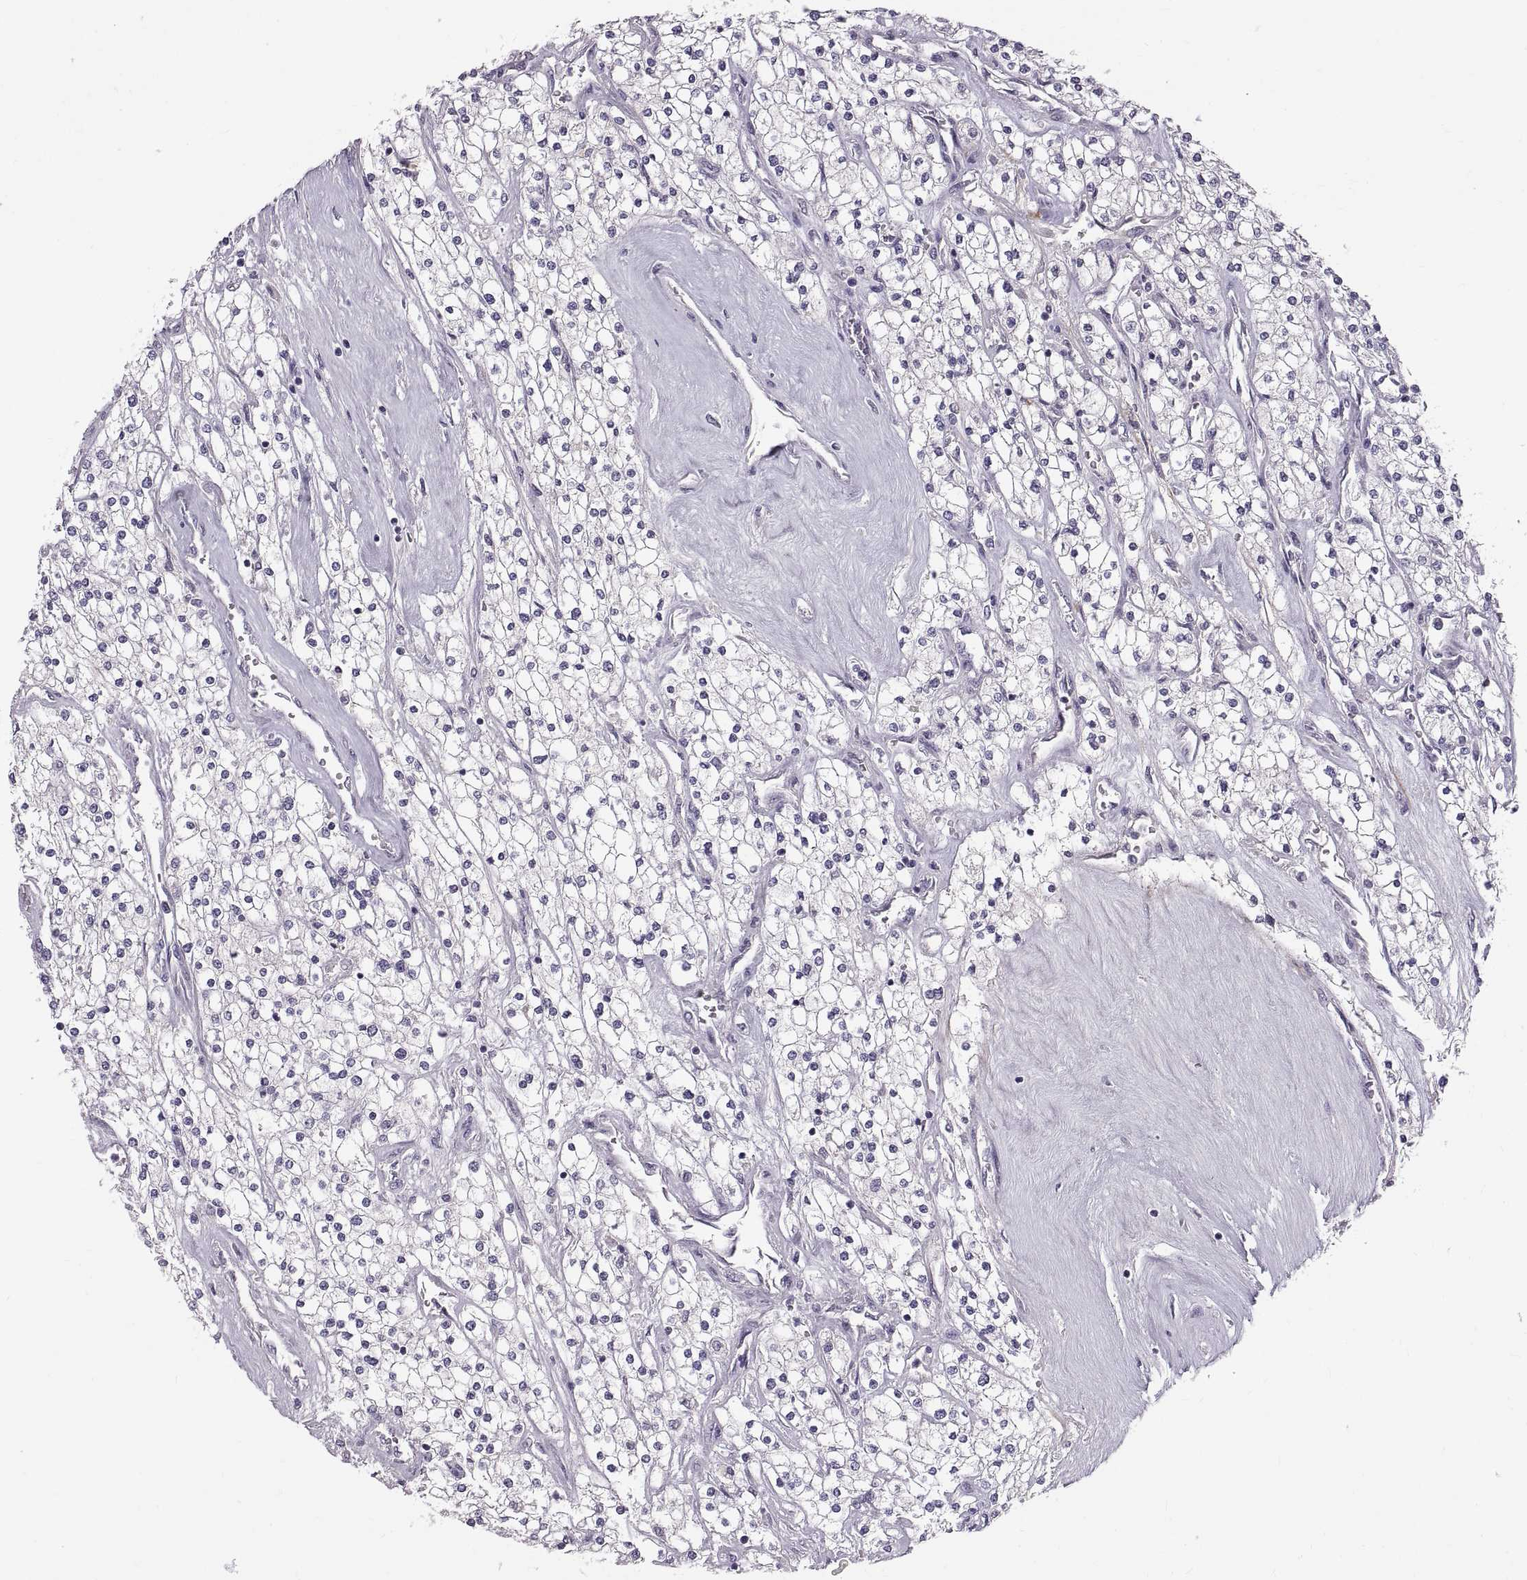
{"staining": {"intensity": "negative", "quantity": "none", "location": "none"}, "tissue": "renal cancer", "cell_type": "Tumor cells", "image_type": "cancer", "snomed": [{"axis": "morphology", "description": "Adenocarcinoma, NOS"}, {"axis": "topography", "description": "Kidney"}], "caption": "High power microscopy image of an immunohistochemistry image of renal cancer, revealing no significant staining in tumor cells.", "gene": "WFDC8", "patient": {"sex": "male", "age": 80}}